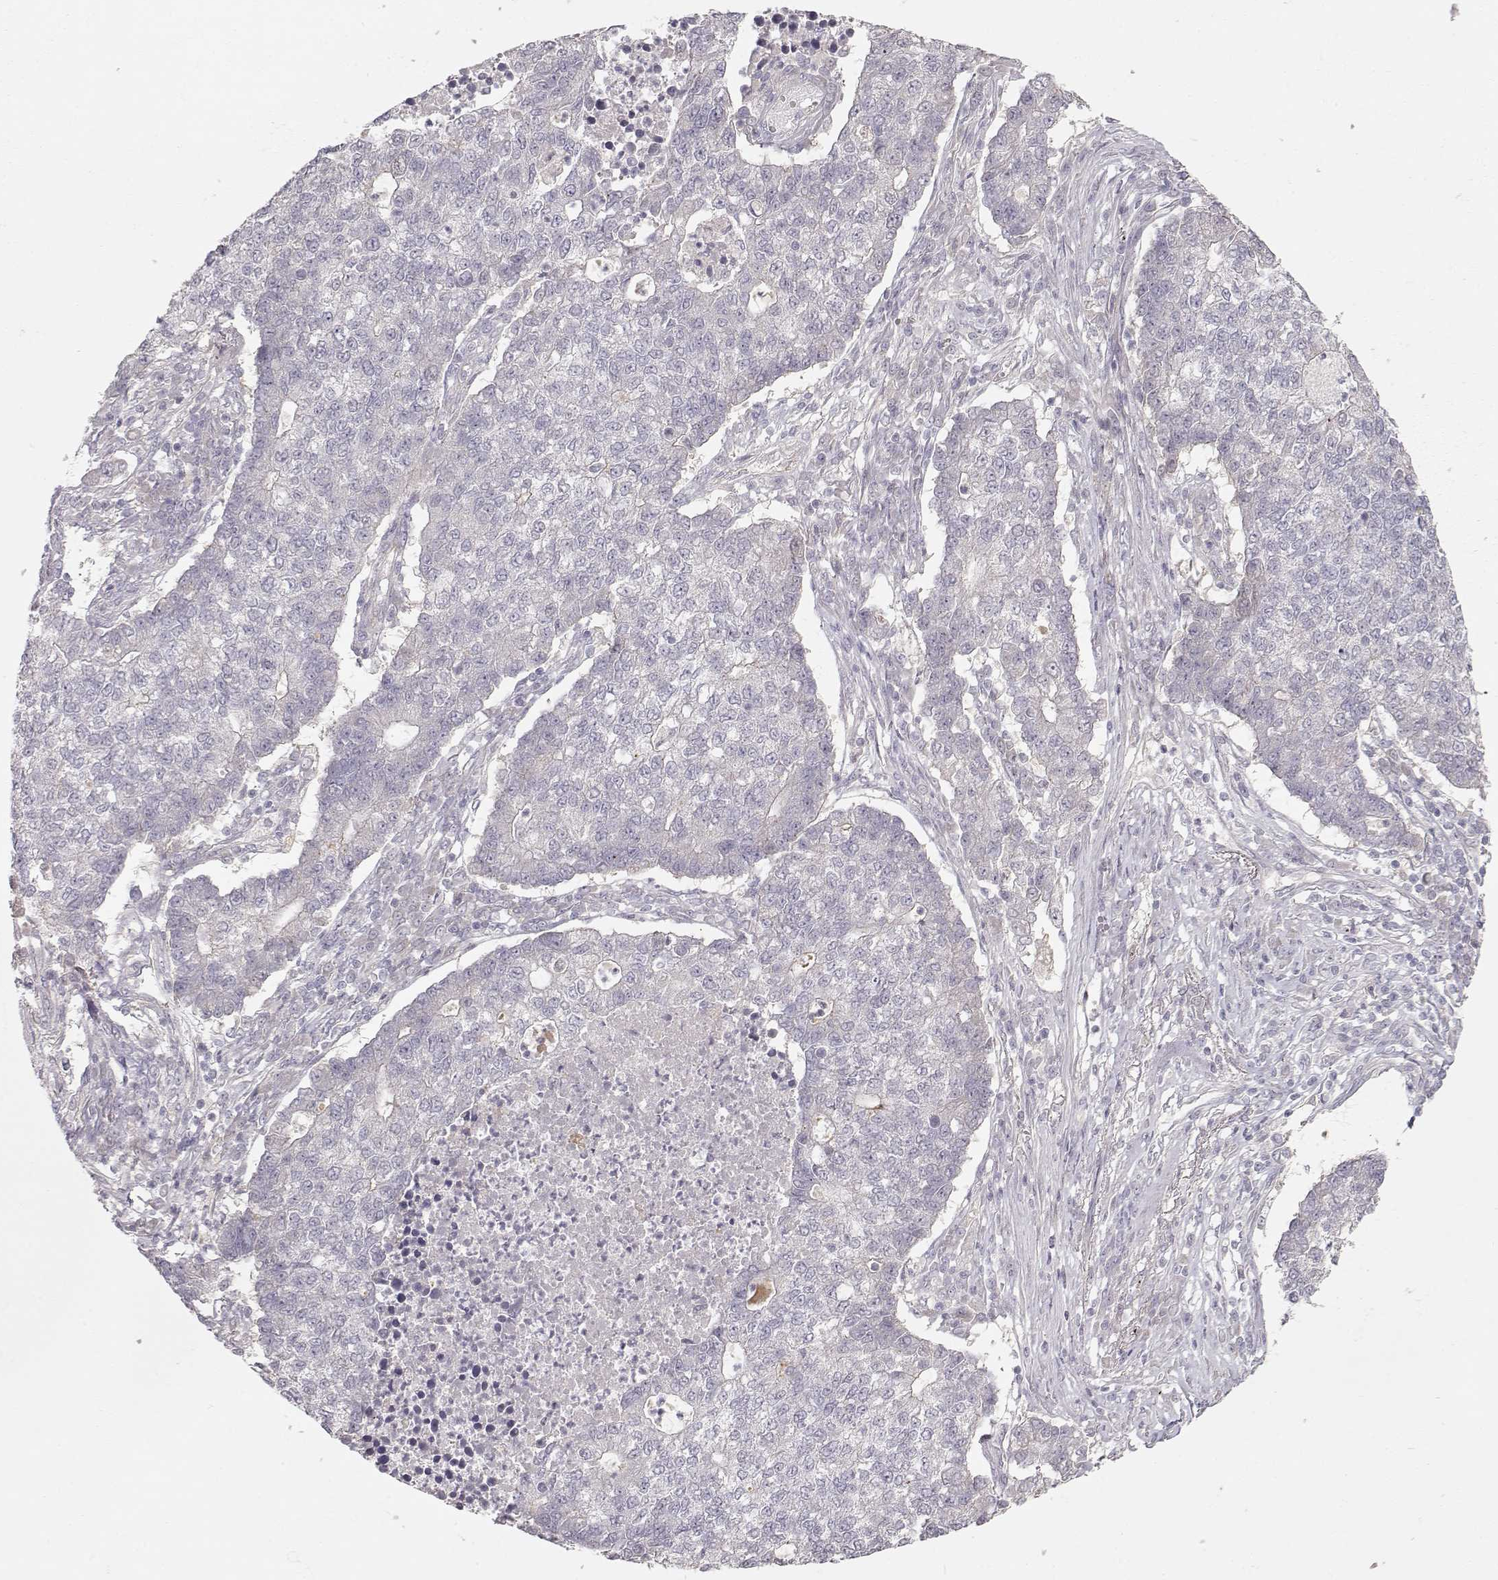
{"staining": {"intensity": "negative", "quantity": "none", "location": "none"}, "tissue": "lung cancer", "cell_type": "Tumor cells", "image_type": "cancer", "snomed": [{"axis": "morphology", "description": "Adenocarcinoma, NOS"}, {"axis": "topography", "description": "Lung"}], "caption": "IHC photomicrograph of neoplastic tissue: human lung cancer stained with DAB reveals no significant protein expression in tumor cells.", "gene": "ARHGAP8", "patient": {"sex": "male", "age": 57}}